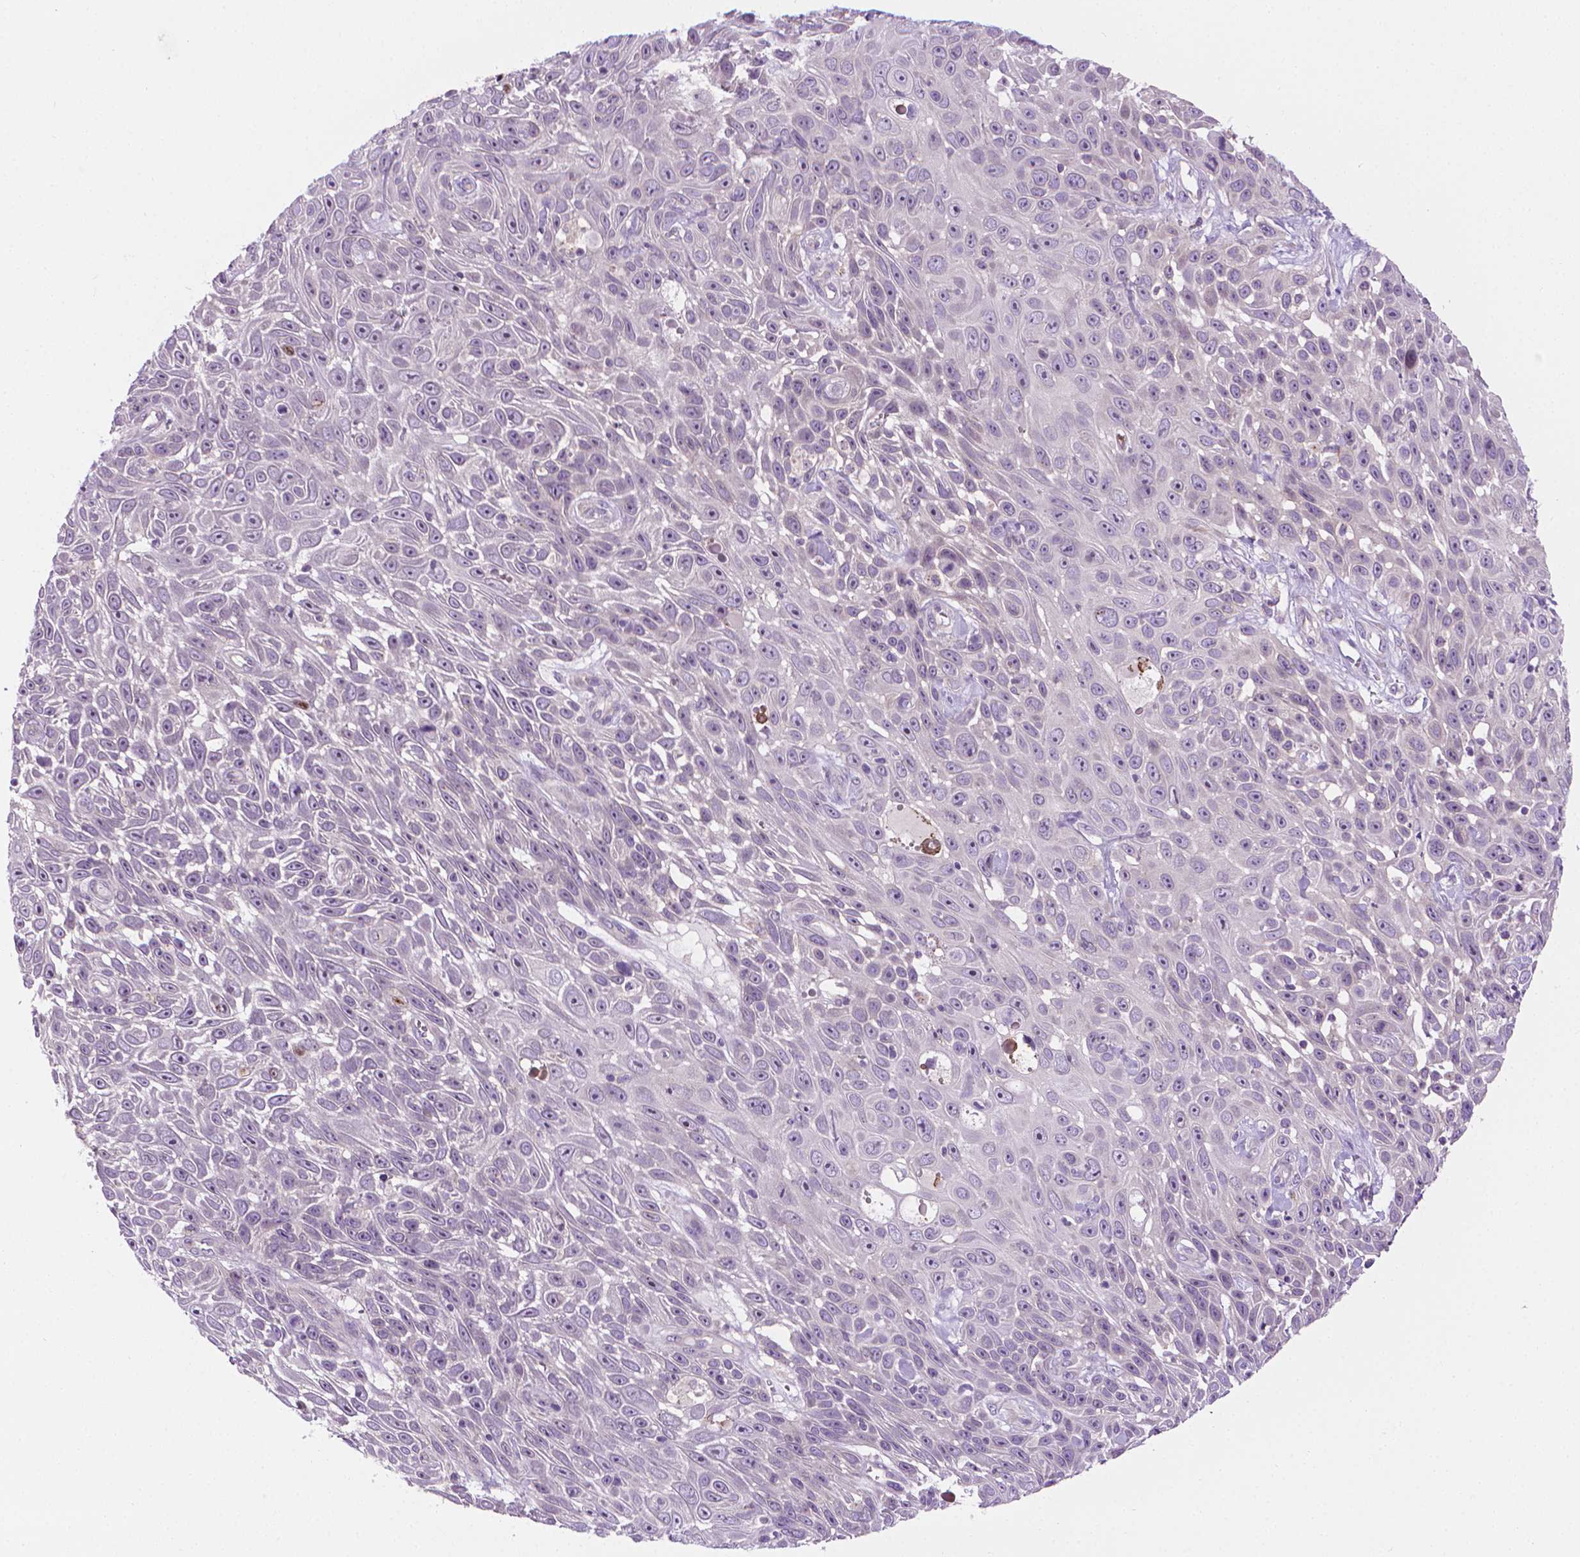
{"staining": {"intensity": "negative", "quantity": "none", "location": "none"}, "tissue": "skin cancer", "cell_type": "Tumor cells", "image_type": "cancer", "snomed": [{"axis": "morphology", "description": "Squamous cell carcinoma, NOS"}, {"axis": "topography", "description": "Skin"}], "caption": "Immunohistochemistry (IHC) of skin cancer (squamous cell carcinoma) exhibits no positivity in tumor cells.", "gene": "MCOLN3", "patient": {"sex": "male", "age": 82}}